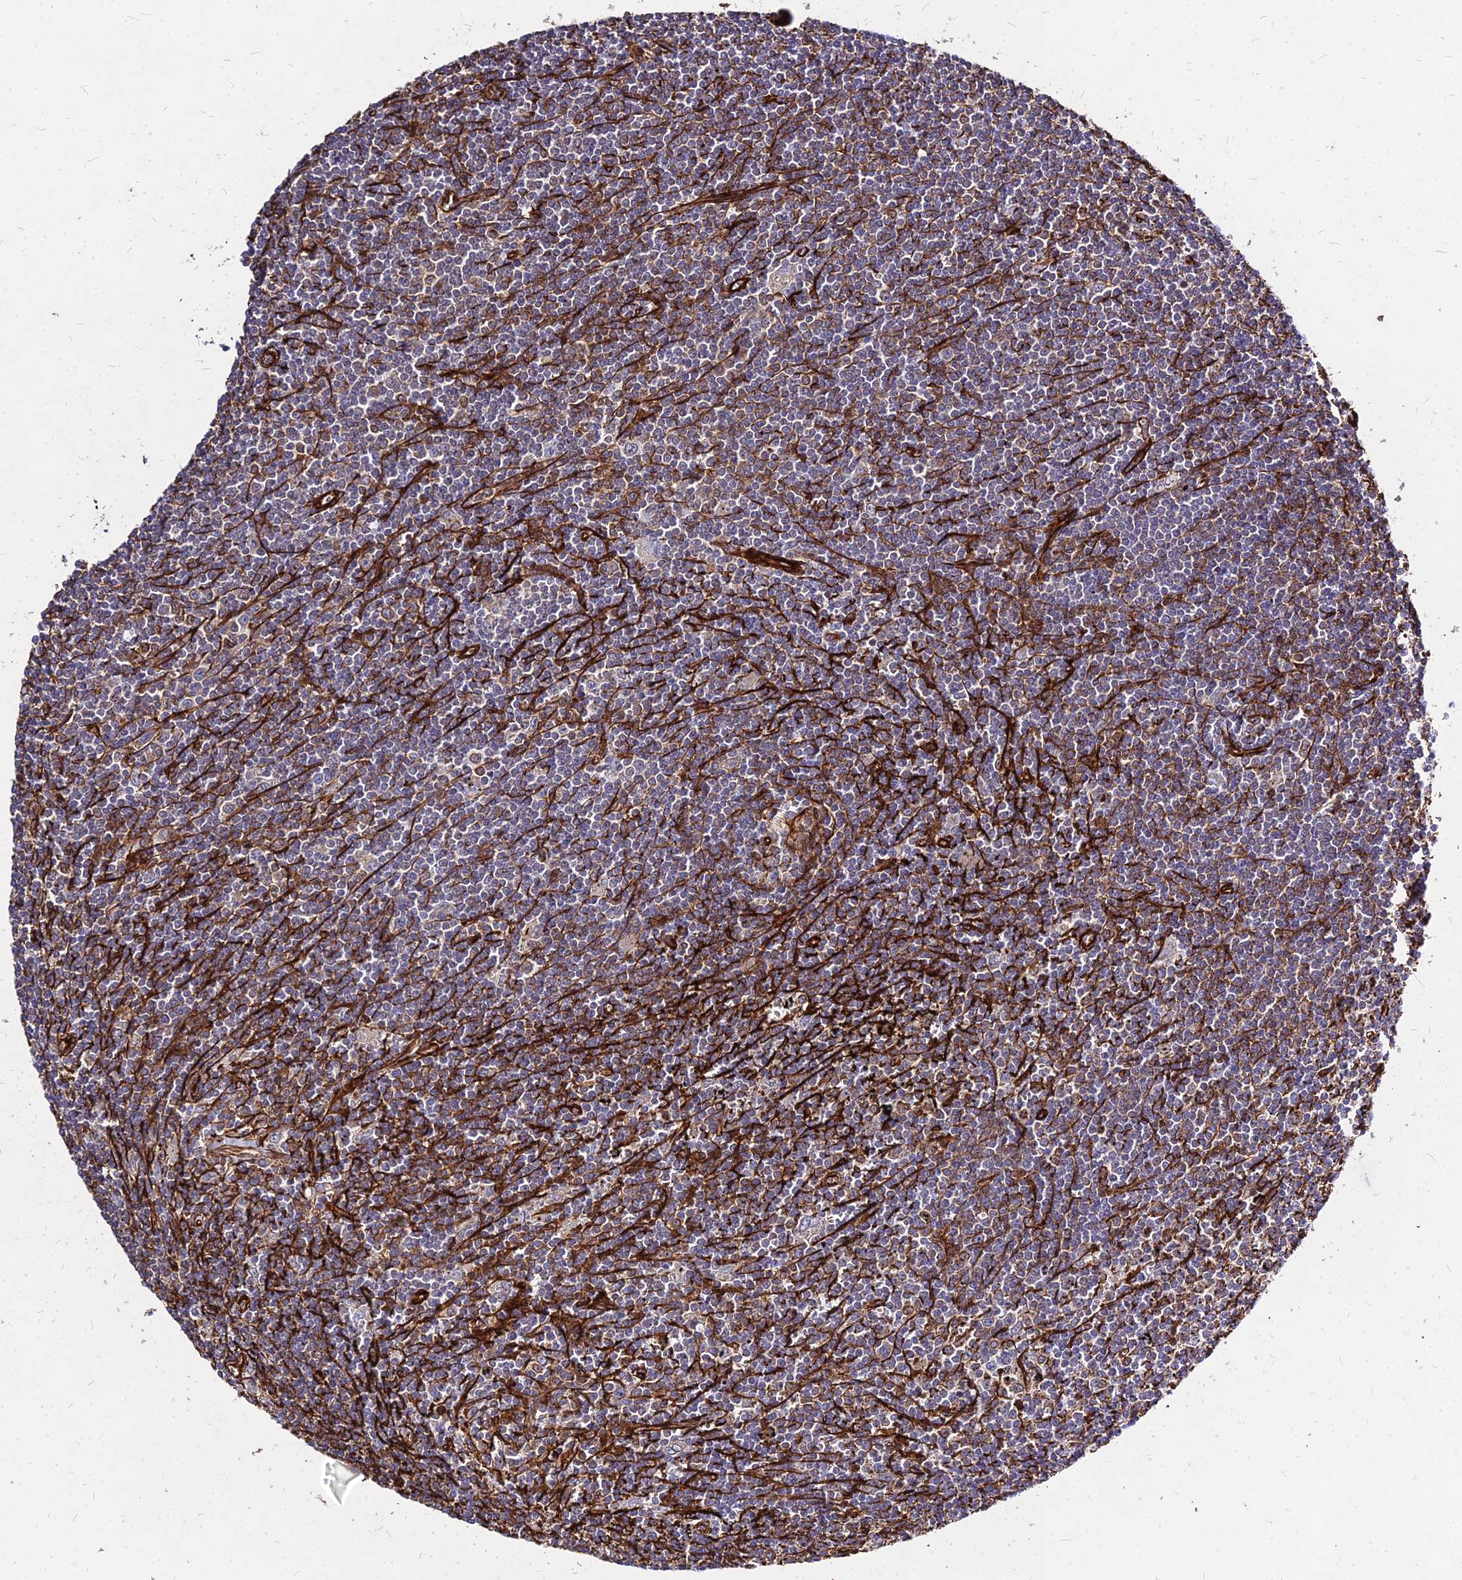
{"staining": {"intensity": "weak", "quantity": "<25%", "location": "cytoplasmic/membranous"}, "tissue": "lymphoma", "cell_type": "Tumor cells", "image_type": "cancer", "snomed": [{"axis": "morphology", "description": "Malignant lymphoma, non-Hodgkin's type, Low grade"}, {"axis": "topography", "description": "Spleen"}], "caption": "This photomicrograph is of lymphoma stained with immunohistochemistry (IHC) to label a protein in brown with the nuclei are counter-stained blue. There is no positivity in tumor cells. (Brightfield microscopy of DAB IHC at high magnification).", "gene": "EFCC1", "patient": {"sex": "male", "age": 76}}